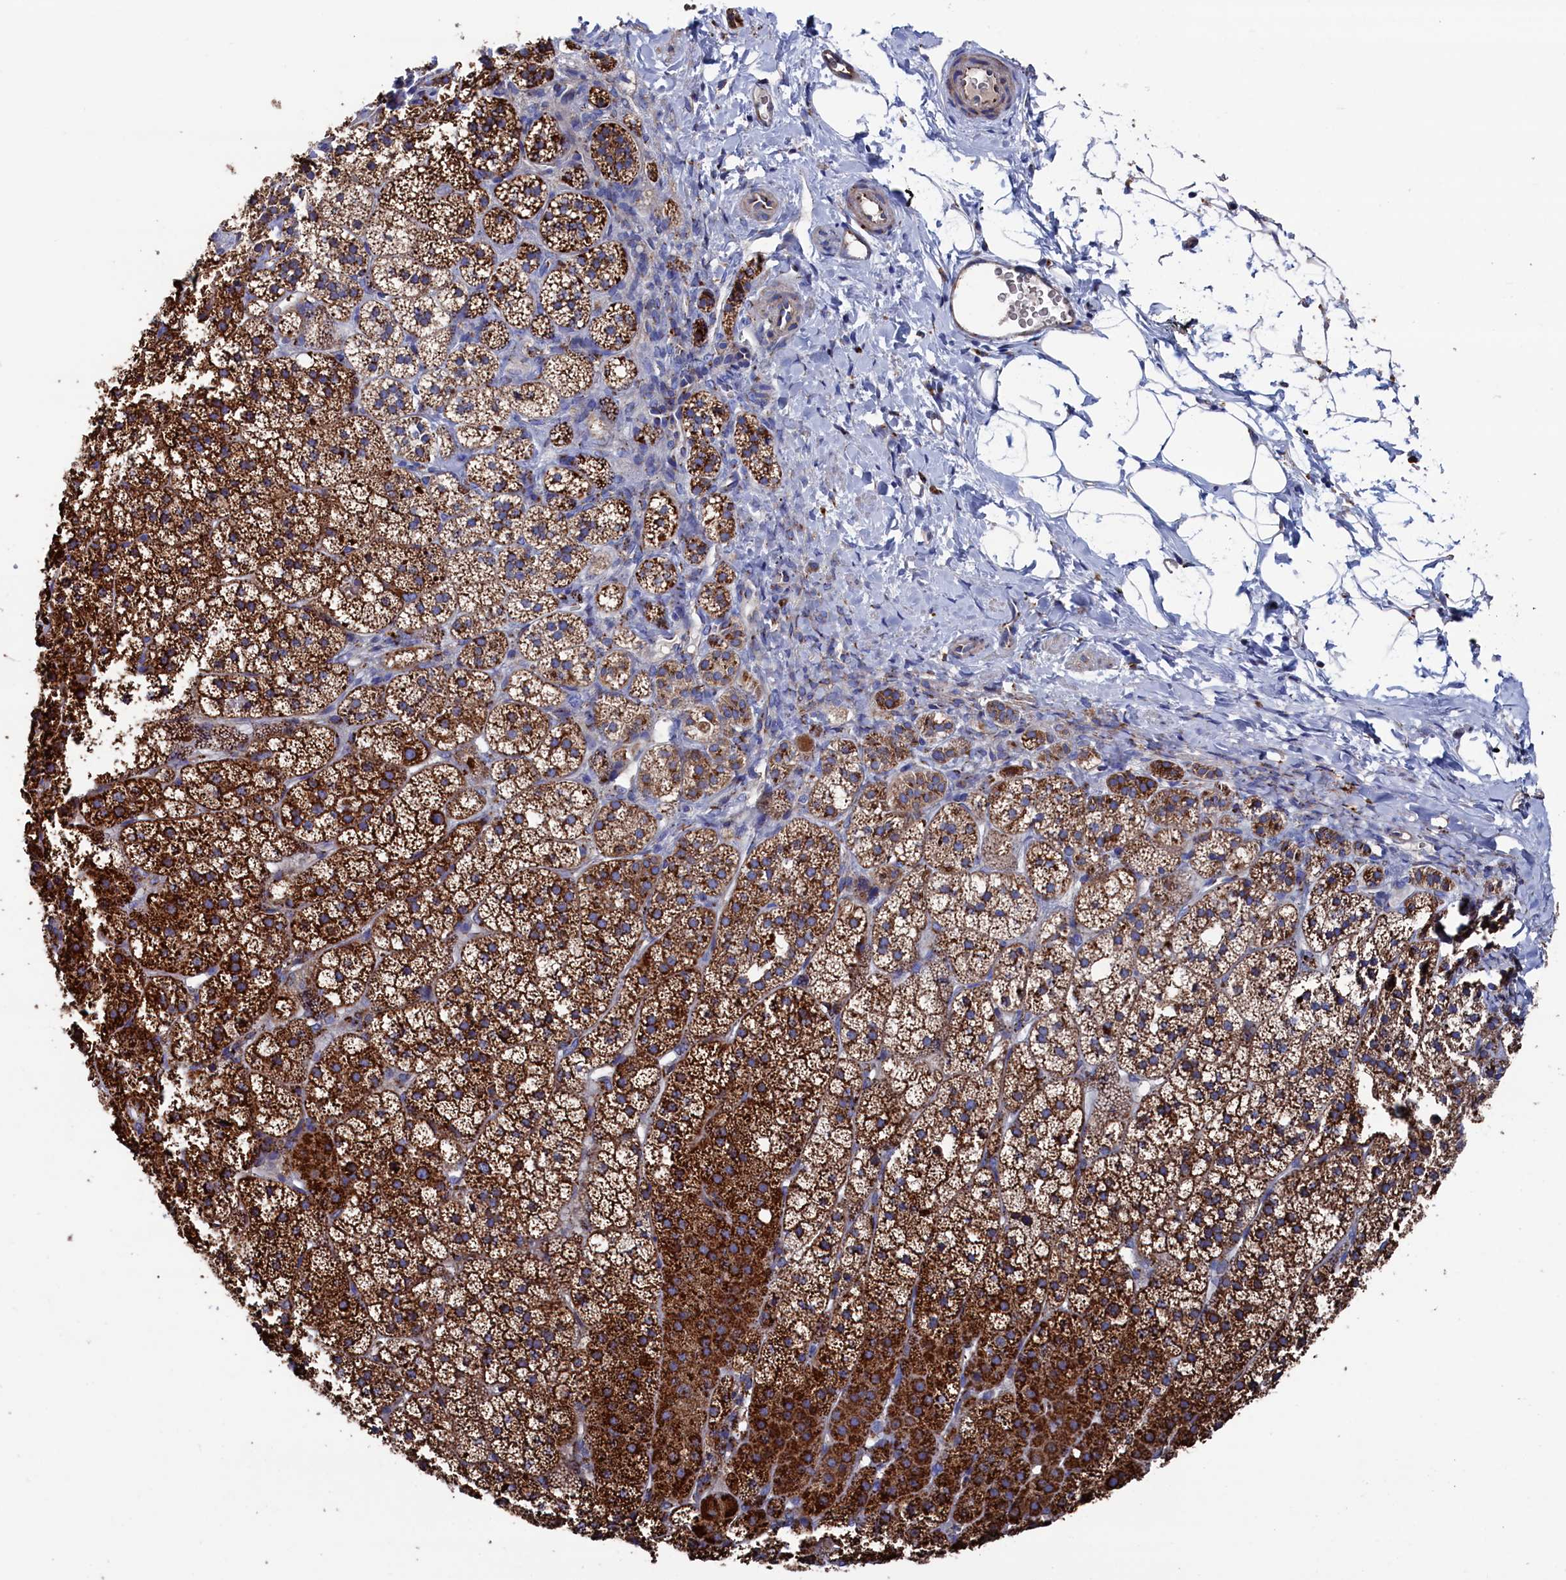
{"staining": {"intensity": "strong", "quantity": ">75%", "location": "cytoplasmic/membranous"}, "tissue": "adrenal gland", "cell_type": "Glandular cells", "image_type": "normal", "snomed": [{"axis": "morphology", "description": "Normal tissue, NOS"}, {"axis": "topography", "description": "Adrenal gland"}], "caption": "IHC photomicrograph of normal human adrenal gland stained for a protein (brown), which displays high levels of strong cytoplasmic/membranous staining in about >75% of glandular cells.", "gene": "PRRC1", "patient": {"sex": "female", "age": 44}}